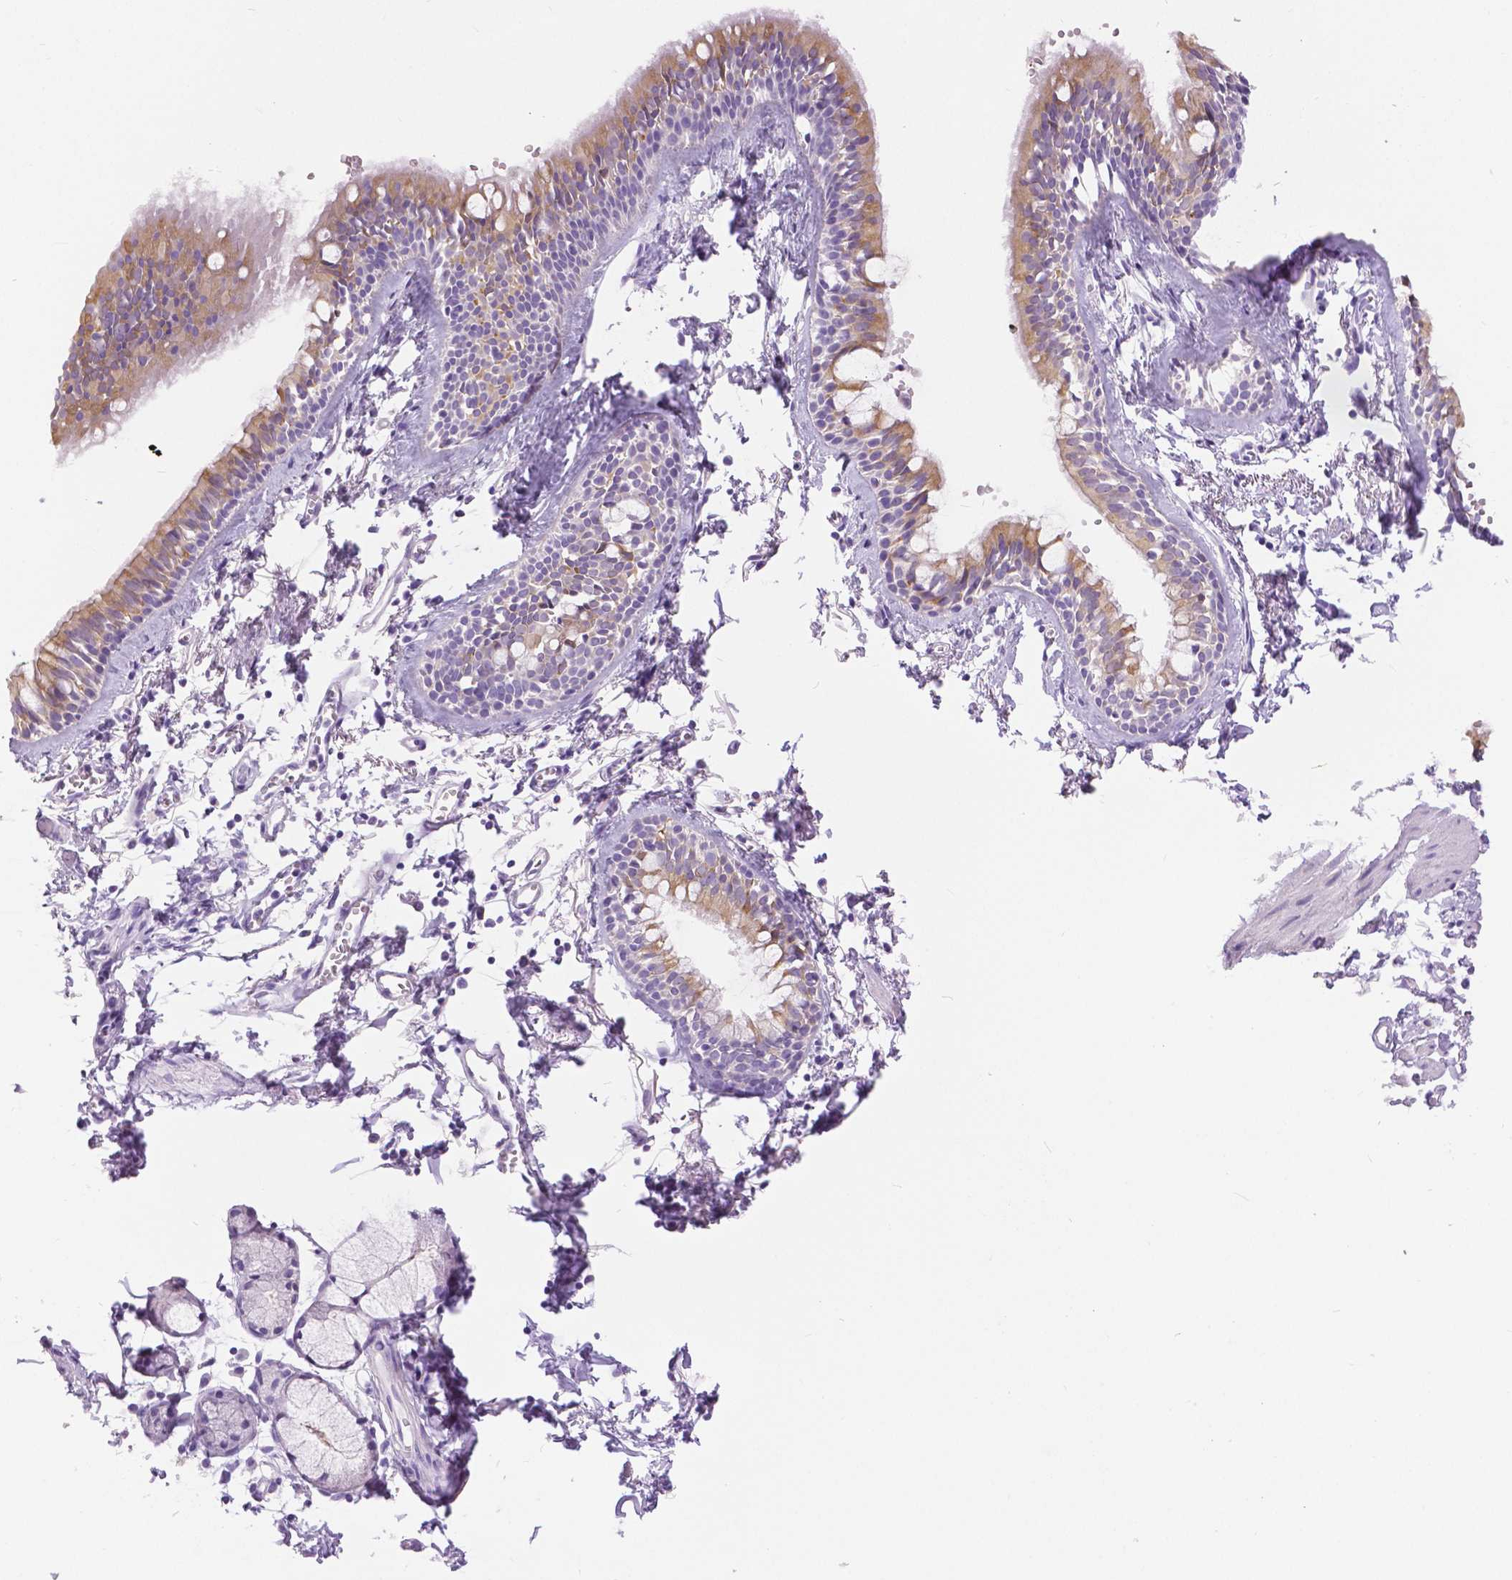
{"staining": {"intensity": "moderate", "quantity": "25%-75%", "location": "cytoplasmic/membranous"}, "tissue": "bronchus", "cell_type": "Respiratory epithelial cells", "image_type": "normal", "snomed": [{"axis": "morphology", "description": "Normal tissue, NOS"}, {"axis": "topography", "description": "Cartilage tissue"}, {"axis": "topography", "description": "Bronchus"}], "caption": "Brown immunohistochemical staining in normal bronchus demonstrates moderate cytoplasmic/membranous staining in approximately 25%-75% of respiratory epithelial cells.", "gene": "TP53TG5", "patient": {"sex": "female", "age": 59}}